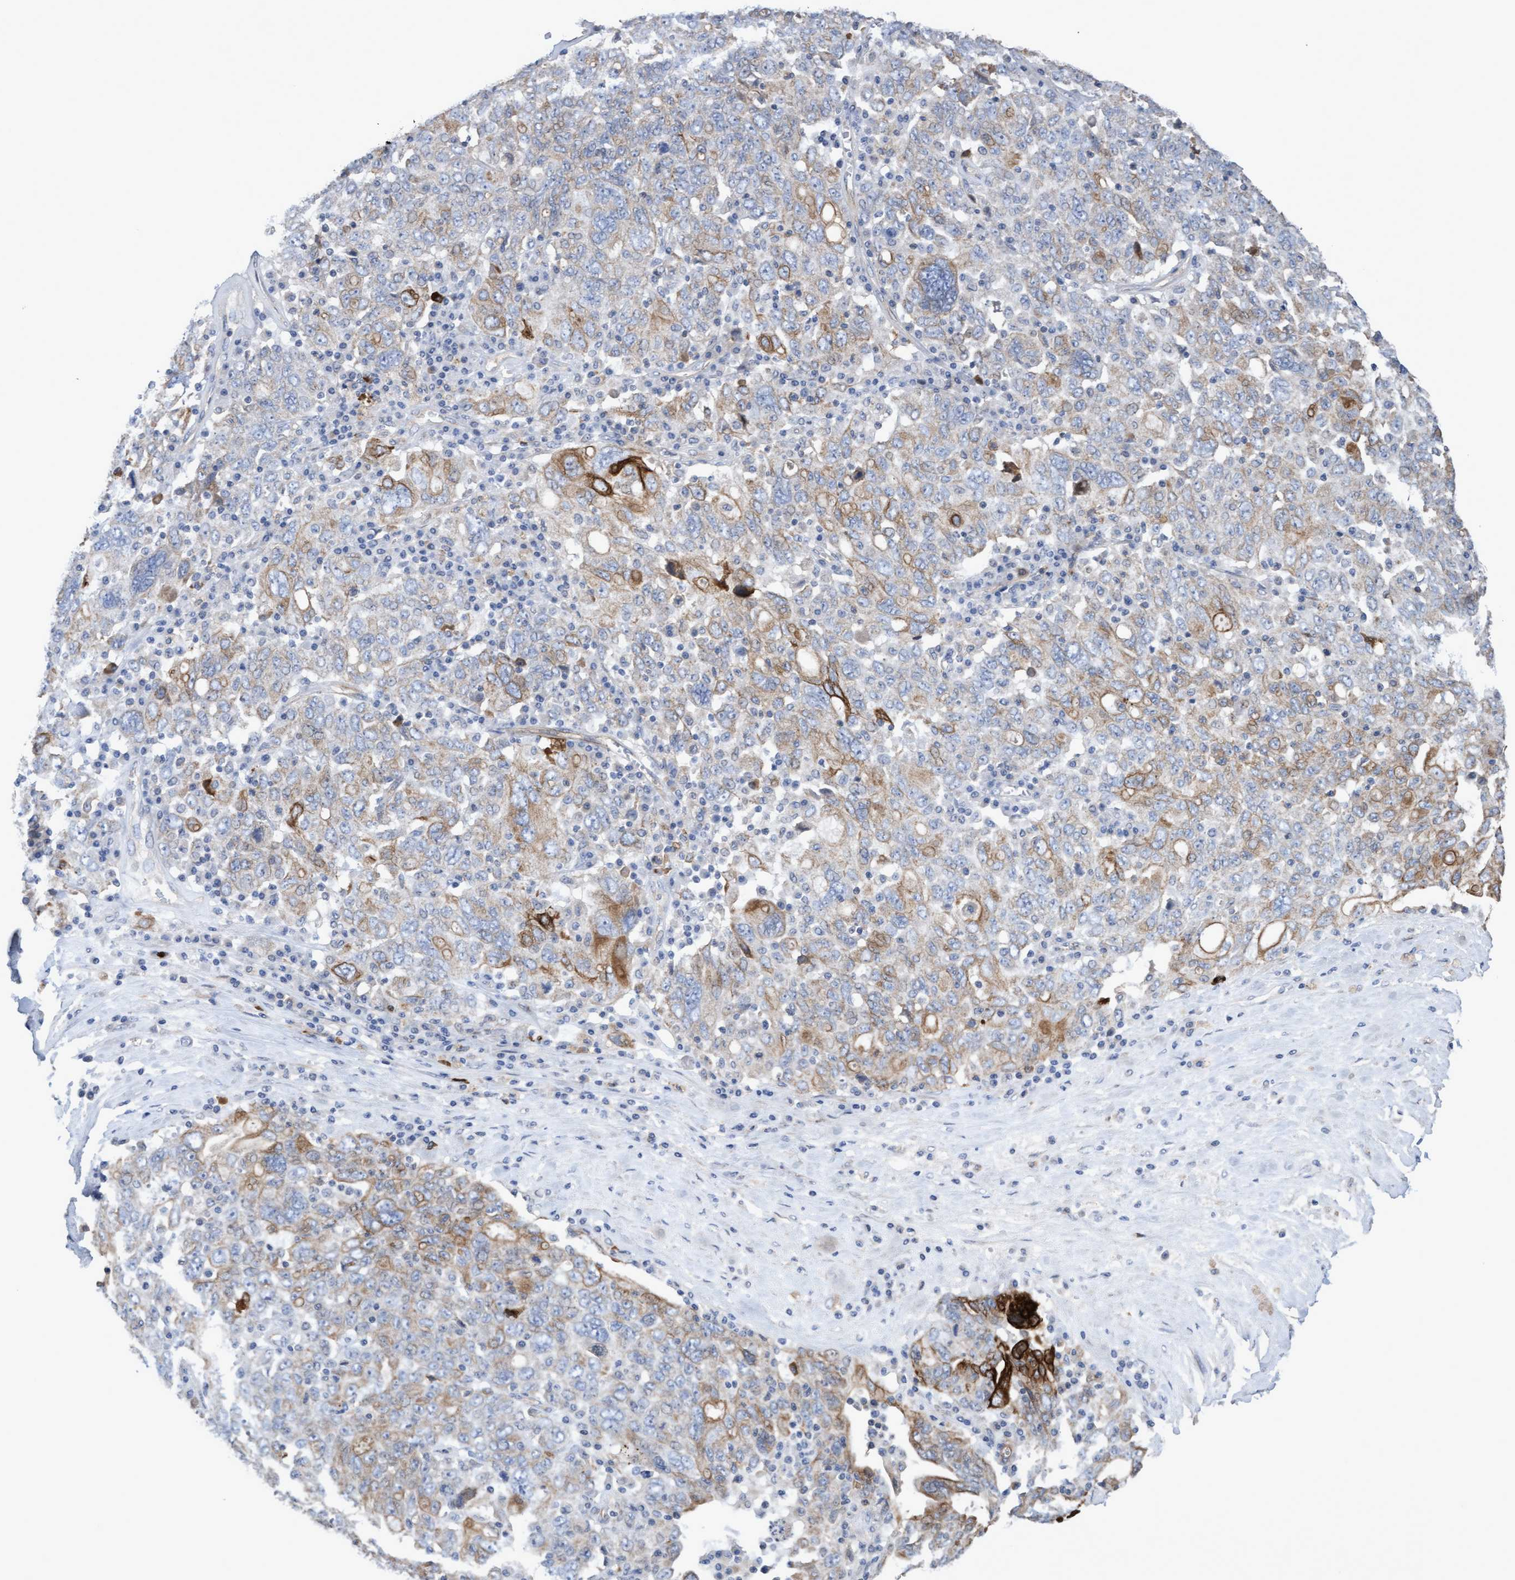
{"staining": {"intensity": "strong", "quantity": "<25%", "location": "cytoplasmic/membranous"}, "tissue": "ovarian cancer", "cell_type": "Tumor cells", "image_type": "cancer", "snomed": [{"axis": "morphology", "description": "Carcinoma, endometroid"}, {"axis": "topography", "description": "Ovary"}], "caption": "A micrograph showing strong cytoplasmic/membranous expression in about <25% of tumor cells in ovarian cancer, as visualized by brown immunohistochemical staining.", "gene": "KRT24", "patient": {"sex": "female", "age": 62}}